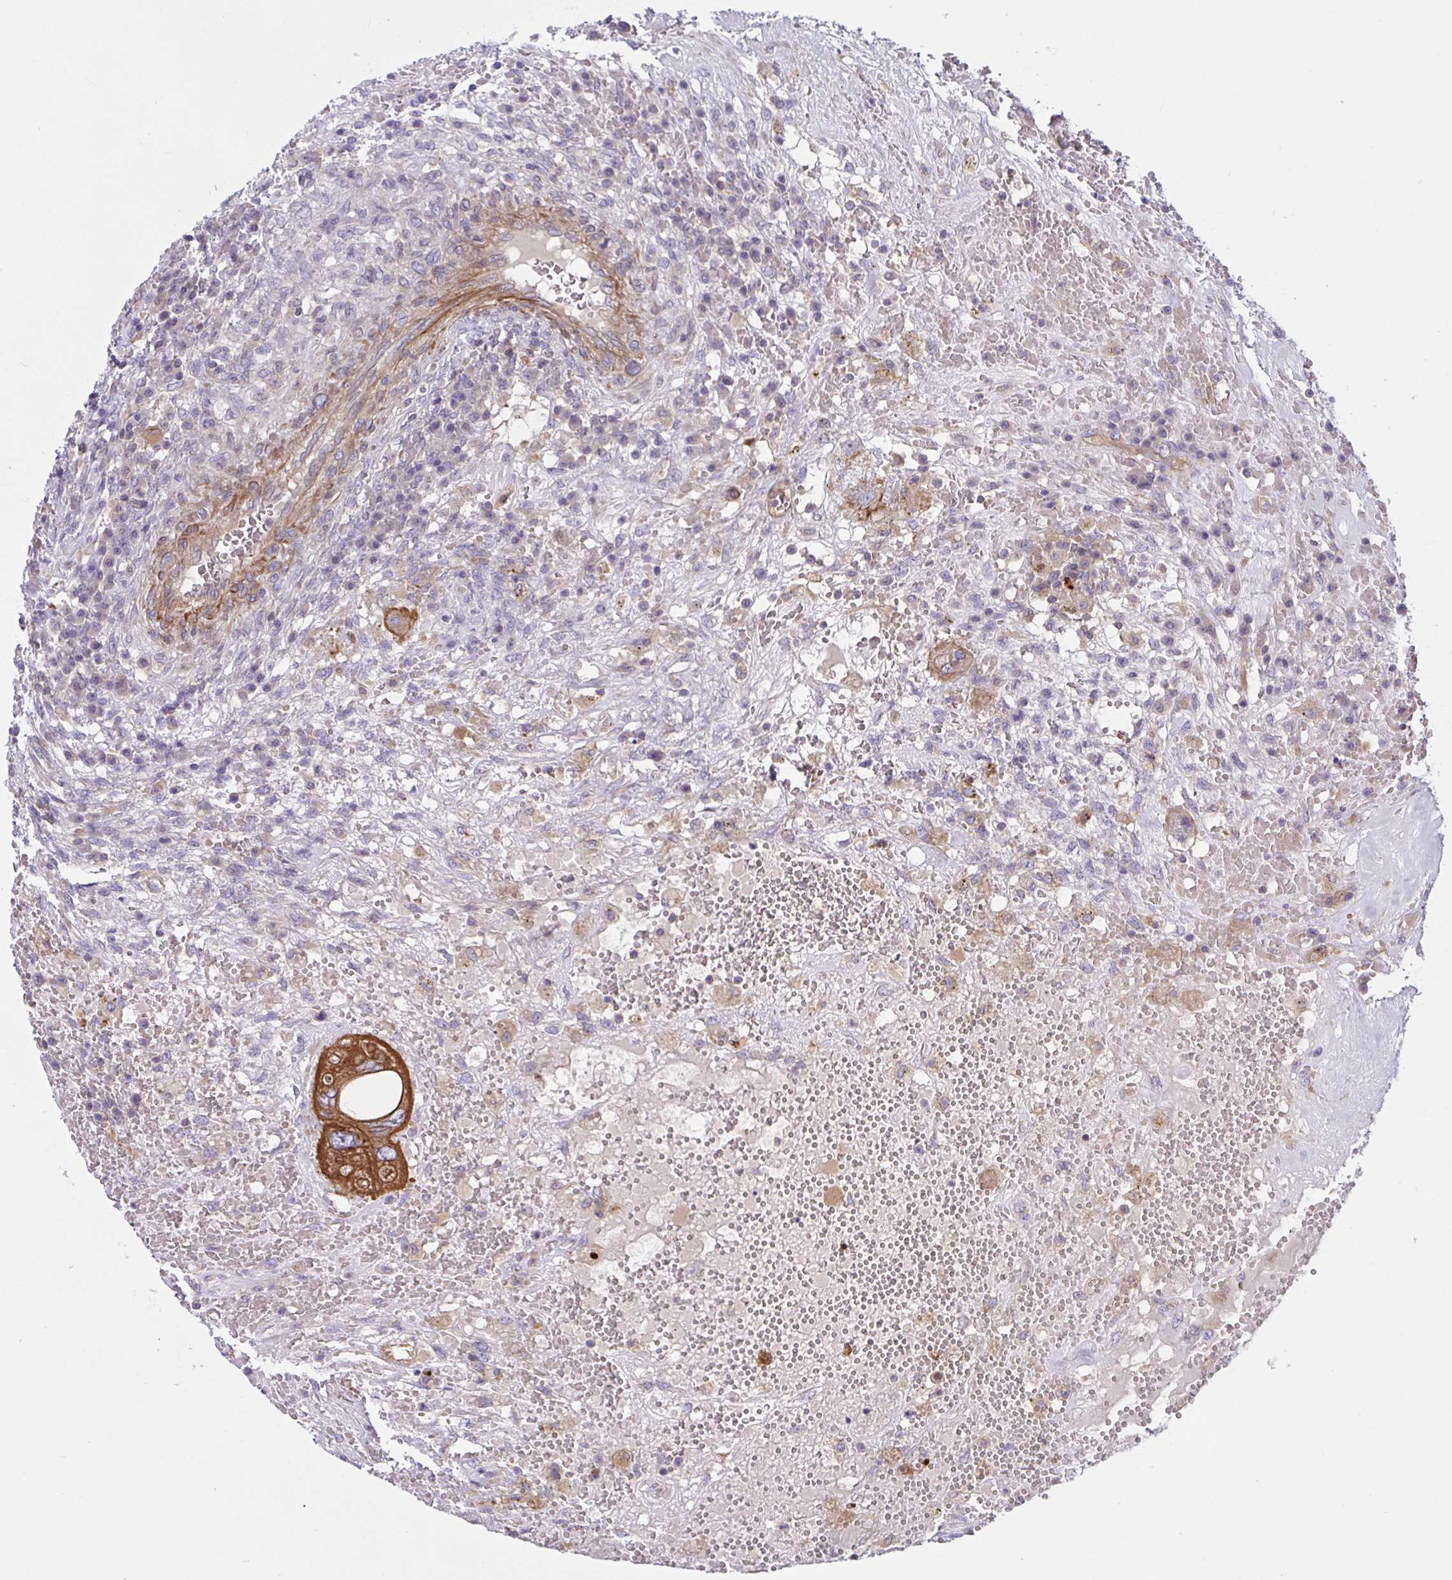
{"staining": {"intensity": "moderate", "quantity": ">75%", "location": "cytoplasmic/membranous"}, "tissue": "testis cancer", "cell_type": "Tumor cells", "image_type": "cancer", "snomed": [{"axis": "morphology", "description": "Carcinoma, Embryonal, NOS"}, {"axis": "topography", "description": "Testis"}], "caption": "A histopathology image of human testis cancer (embryonal carcinoma) stained for a protein reveals moderate cytoplasmic/membranous brown staining in tumor cells.", "gene": "TANK", "patient": {"sex": "male", "age": 26}}